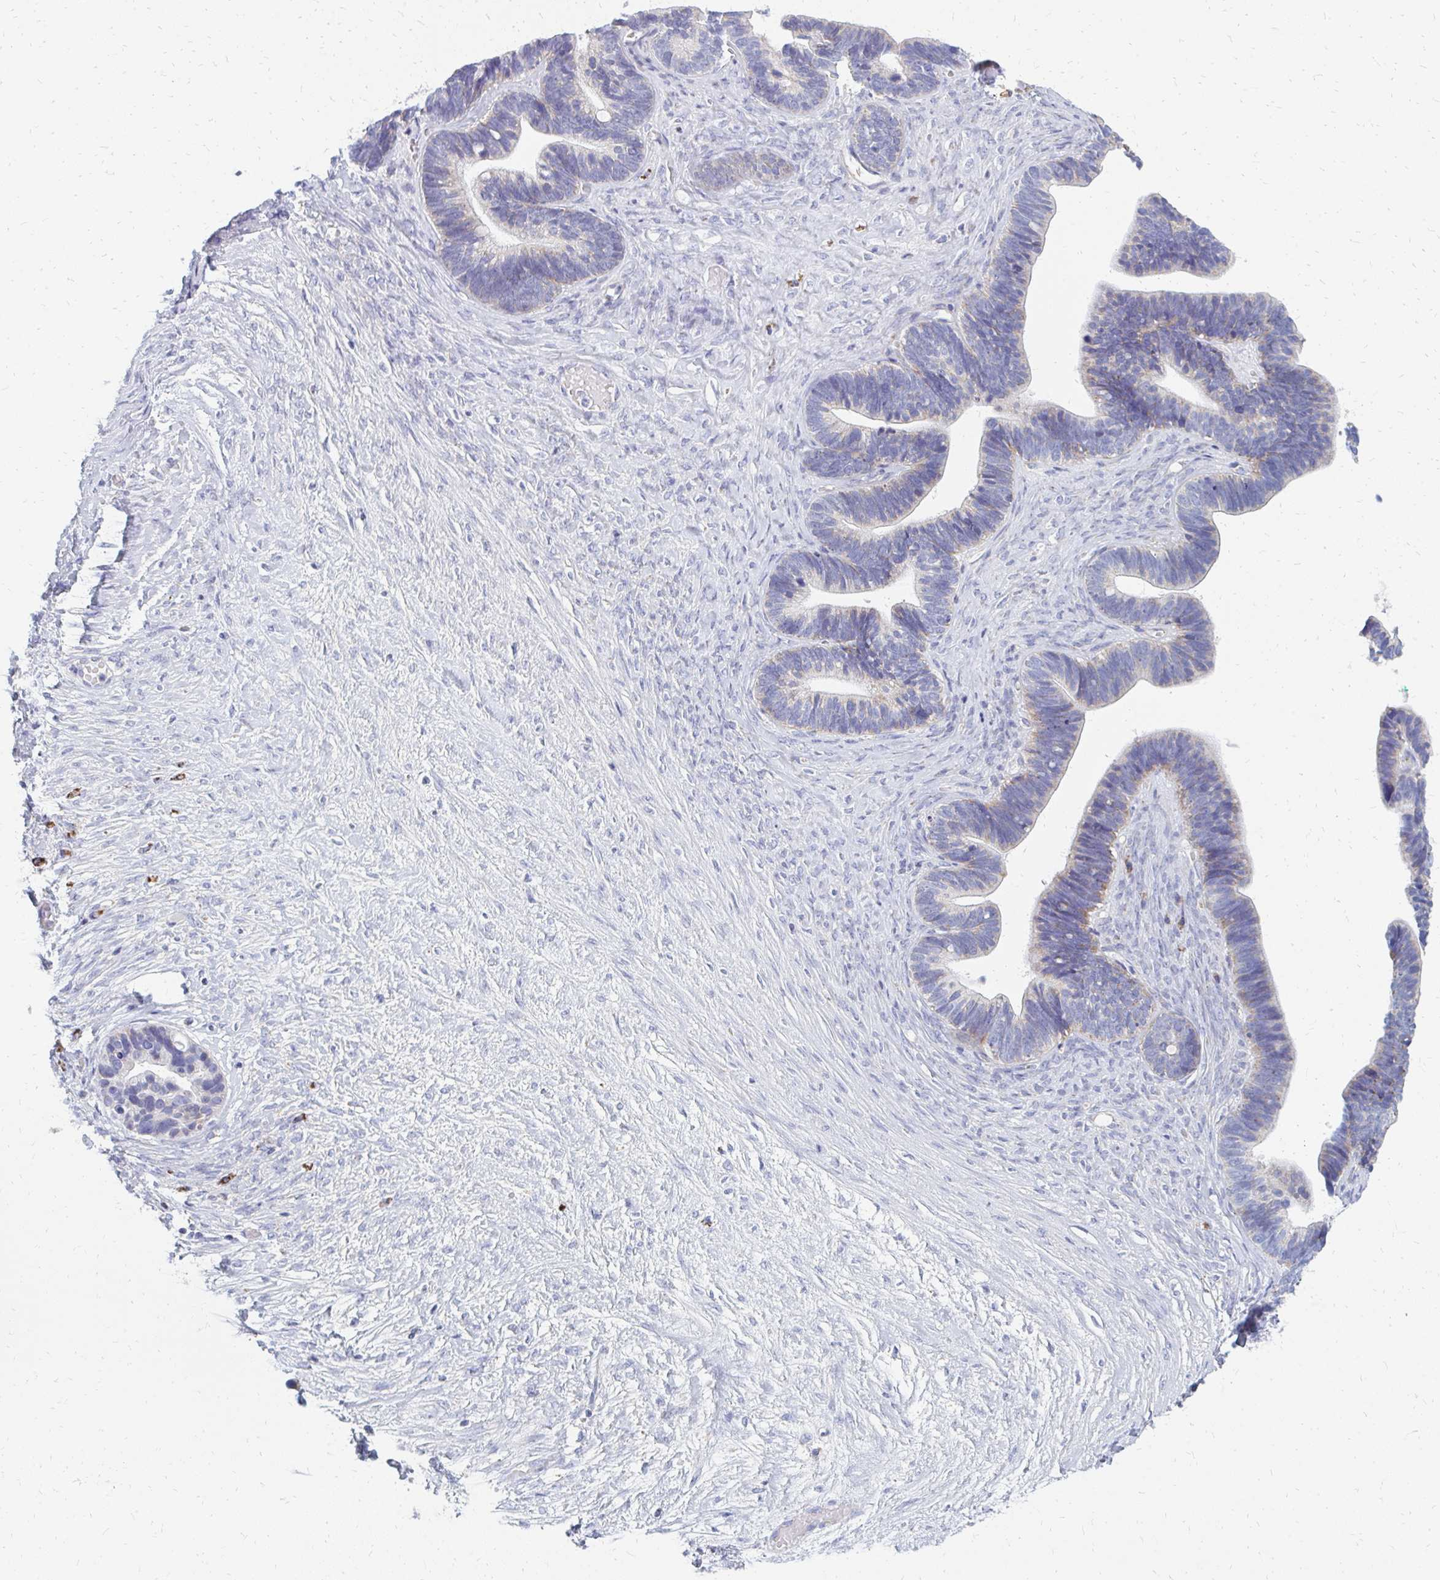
{"staining": {"intensity": "weak", "quantity": "<25%", "location": "cytoplasmic/membranous"}, "tissue": "ovarian cancer", "cell_type": "Tumor cells", "image_type": "cancer", "snomed": [{"axis": "morphology", "description": "Cystadenocarcinoma, serous, NOS"}, {"axis": "topography", "description": "Ovary"}], "caption": "Immunohistochemistry image of neoplastic tissue: ovarian cancer (serous cystadenocarcinoma) stained with DAB (3,3'-diaminobenzidine) reveals no significant protein expression in tumor cells. The staining was performed using DAB to visualize the protein expression in brown, while the nuclei were stained in blue with hematoxylin (Magnification: 20x).", "gene": "OR10V1", "patient": {"sex": "female", "age": 56}}